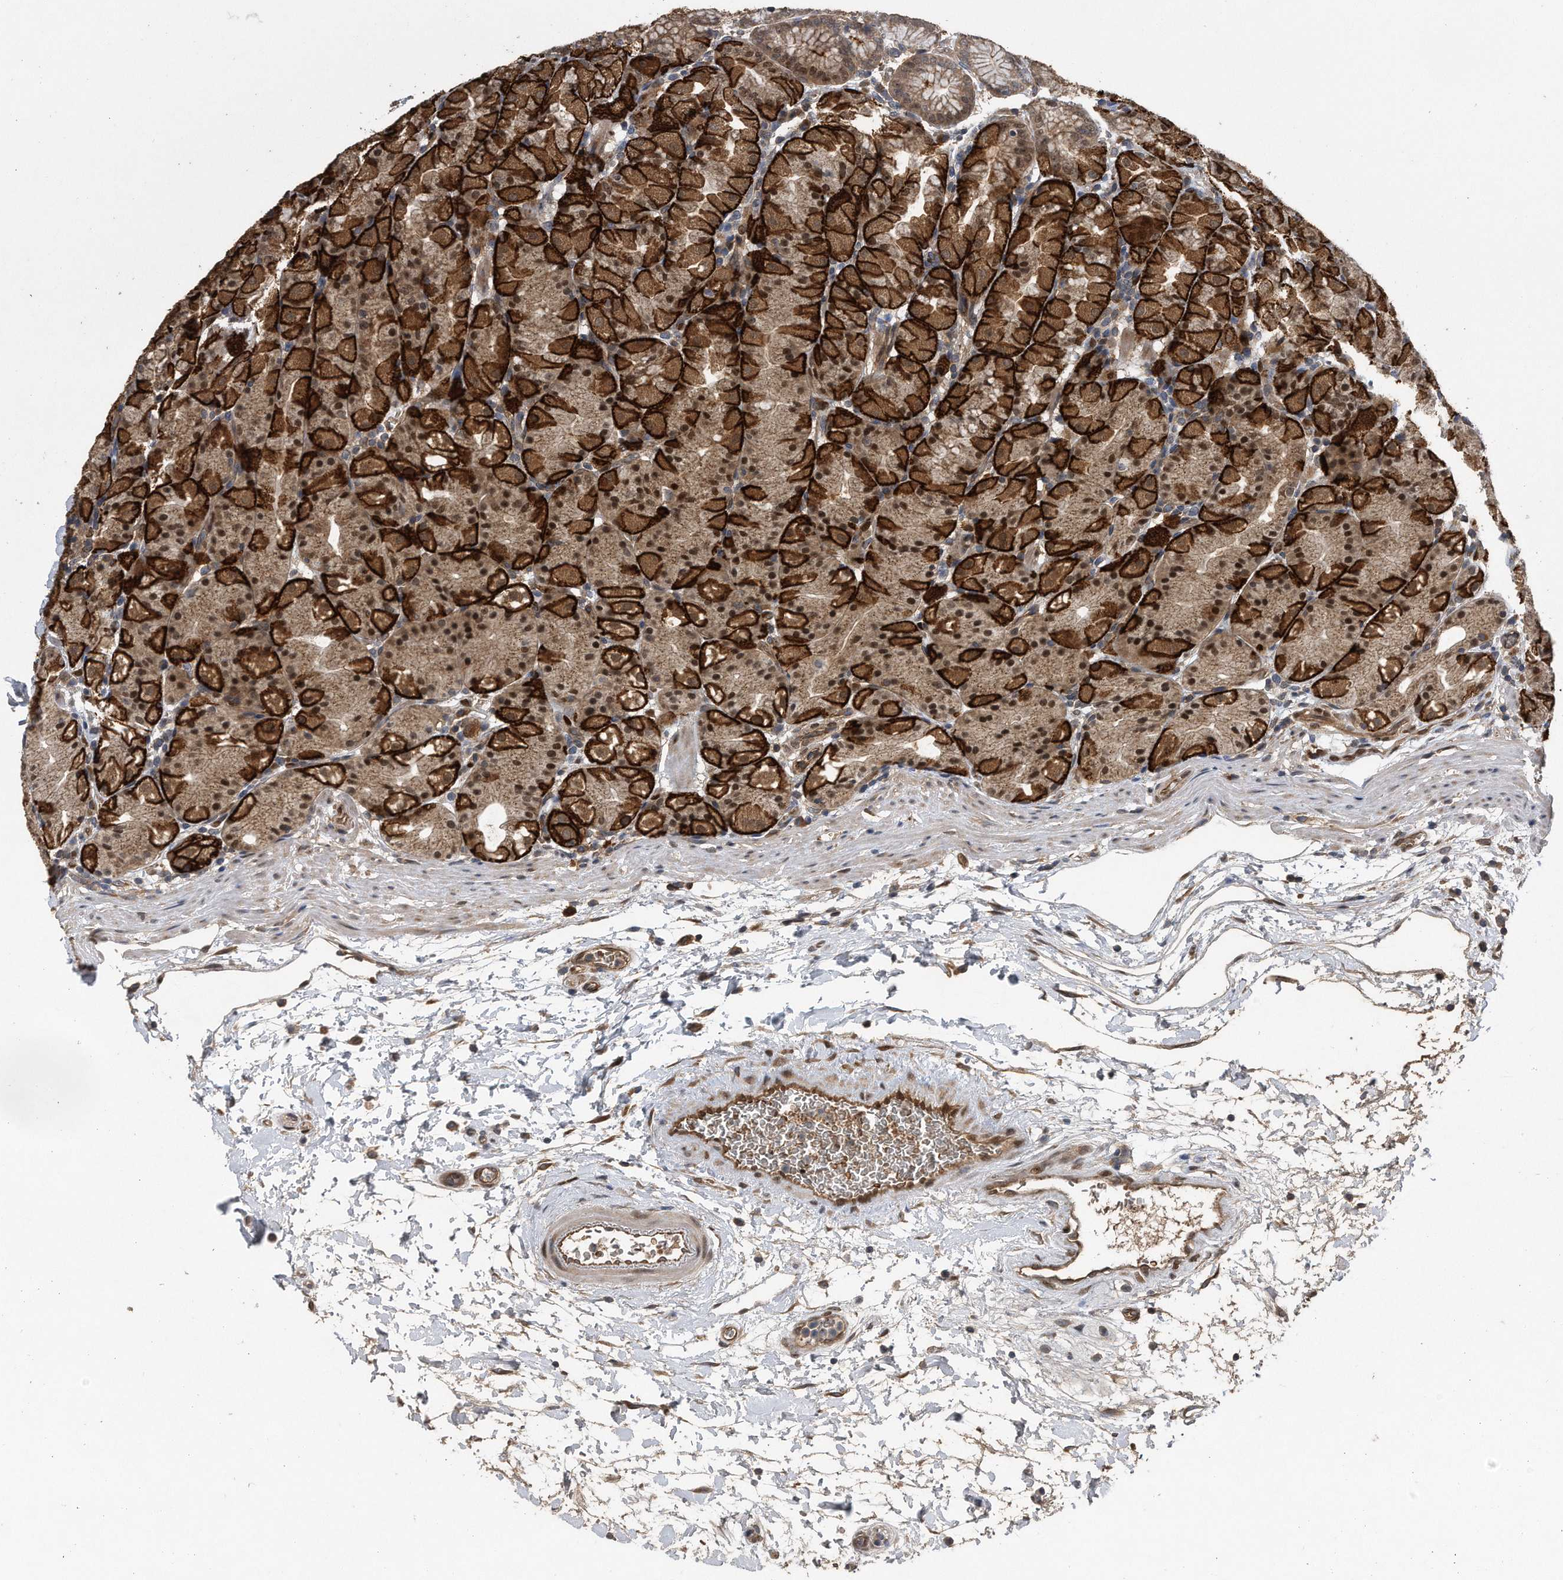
{"staining": {"intensity": "strong", "quantity": ">75%", "location": "cytoplasmic/membranous,nuclear"}, "tissue": "stomach", "cell_type": "Glandular cells", "image_type": "normal", "snomed": [{"axis": "morphology", "description": "Normal tissue, NOS"}, {"axis": "topography", "description": "Stomach, upper"}], "caption": "Glandular cells exhibit strong cytoplasmic/membranous,nuclear staining in about >75% of cells in unremarkable stomach. Immunohistochemistry (ihc) stains the protein of interest in brown and the nuclei are stained blue.", "gene": "ZNF79", "patient": {"sex": "male", "age": 48}}